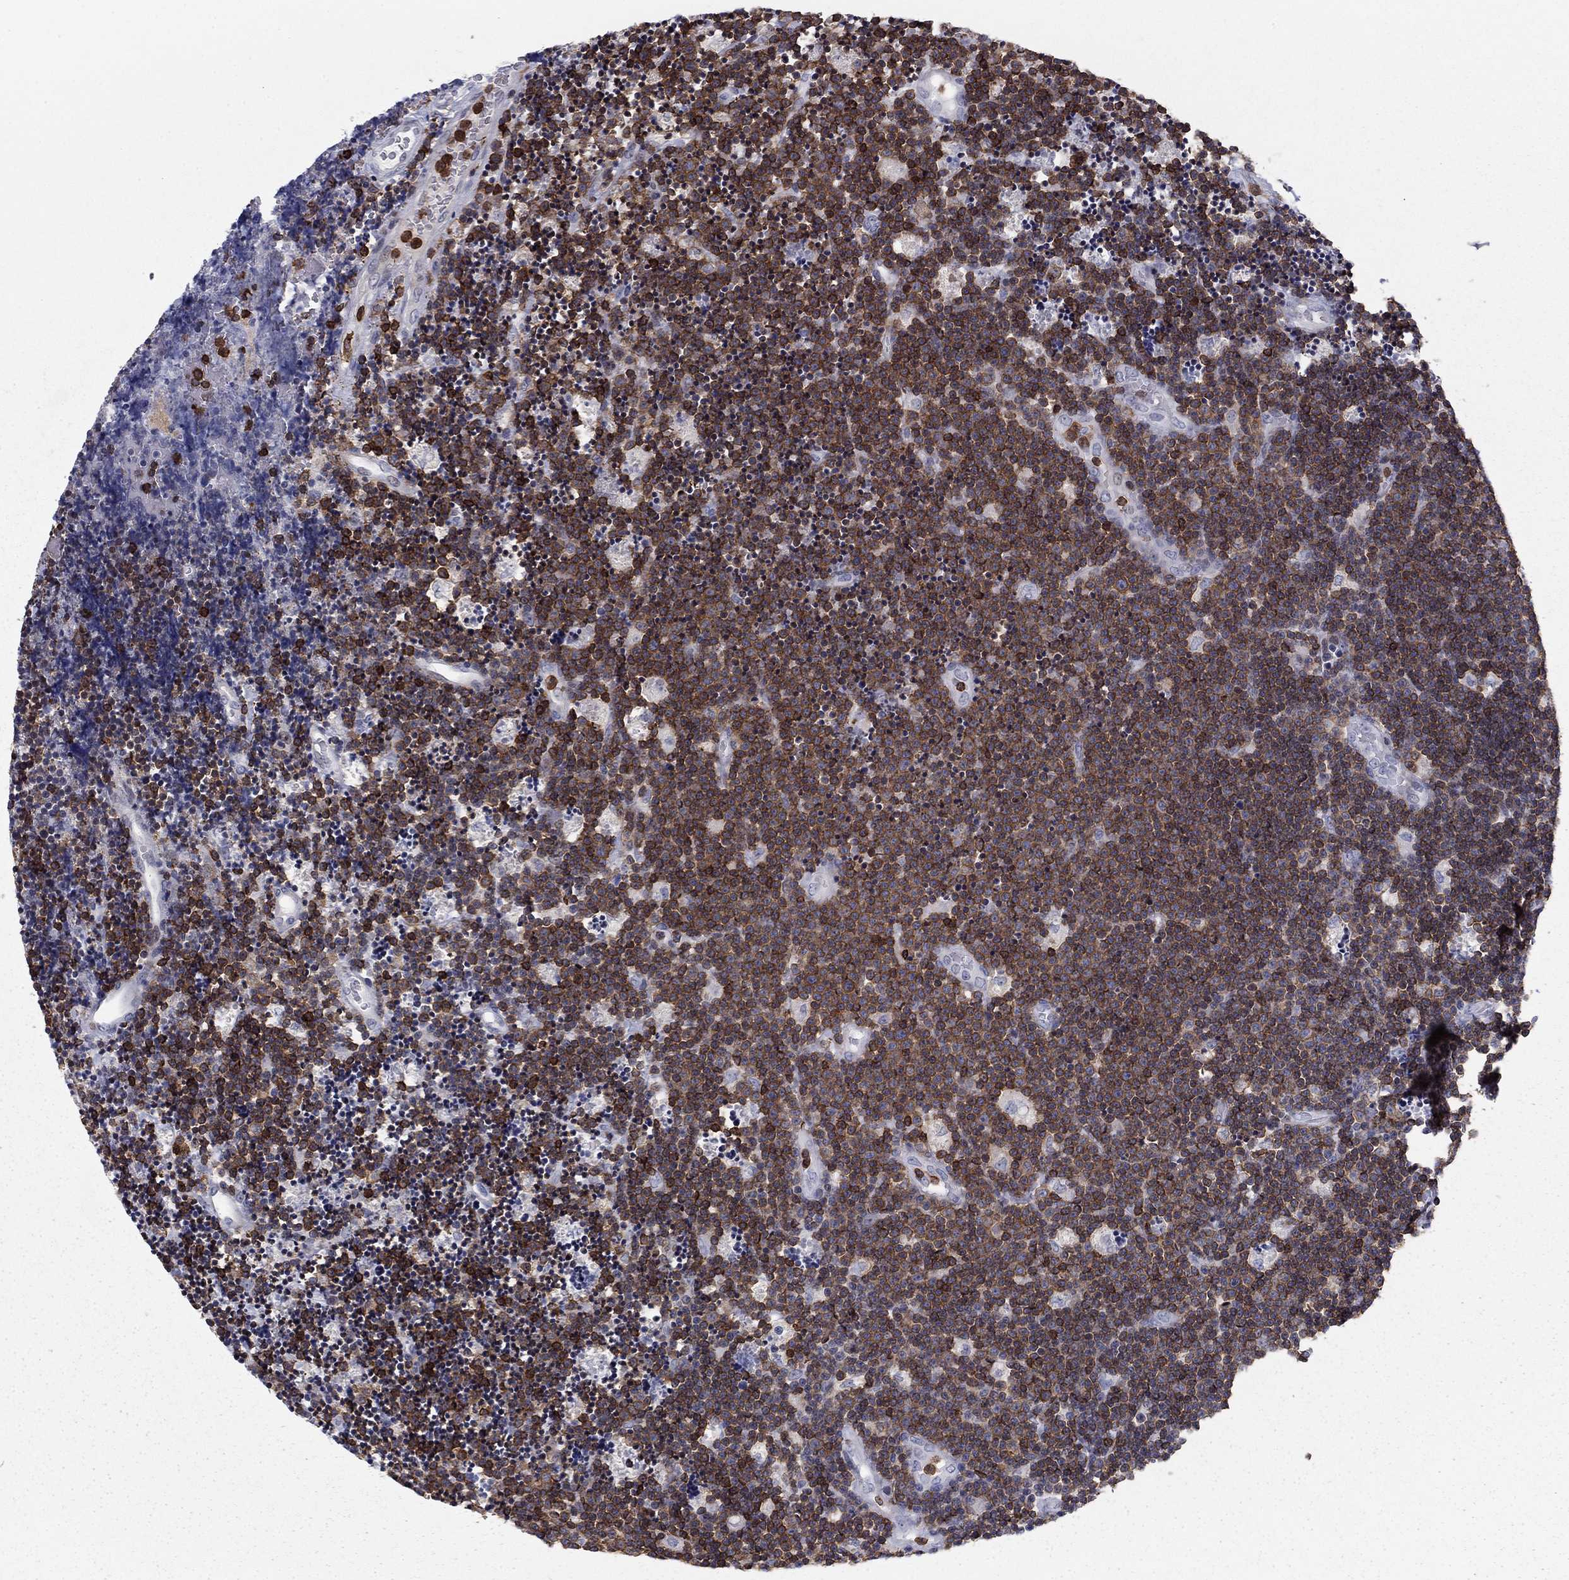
{"staining": {"intensity": "moderate", "quantity": ">75%", "location": "cytoplasmic/membranous"}, "tissue": "lymphoma", "cell_type": "Tumor cells", "image_type": "cancer", "snomed": [{"axis": "morphology", "description": "Malignant lymphoma, non-Hodgkin's type, Low grade"}, {"axis": "topography", "description": "Brain"}], "caption": "Lymphoma stained for a protein (brown) shows moderate cytoplasmic/membranous positive positivity in approximately >75% of tumor cells.", "gene": "ARHGAP27", "patient": {"sex": "female", "age": 66}}